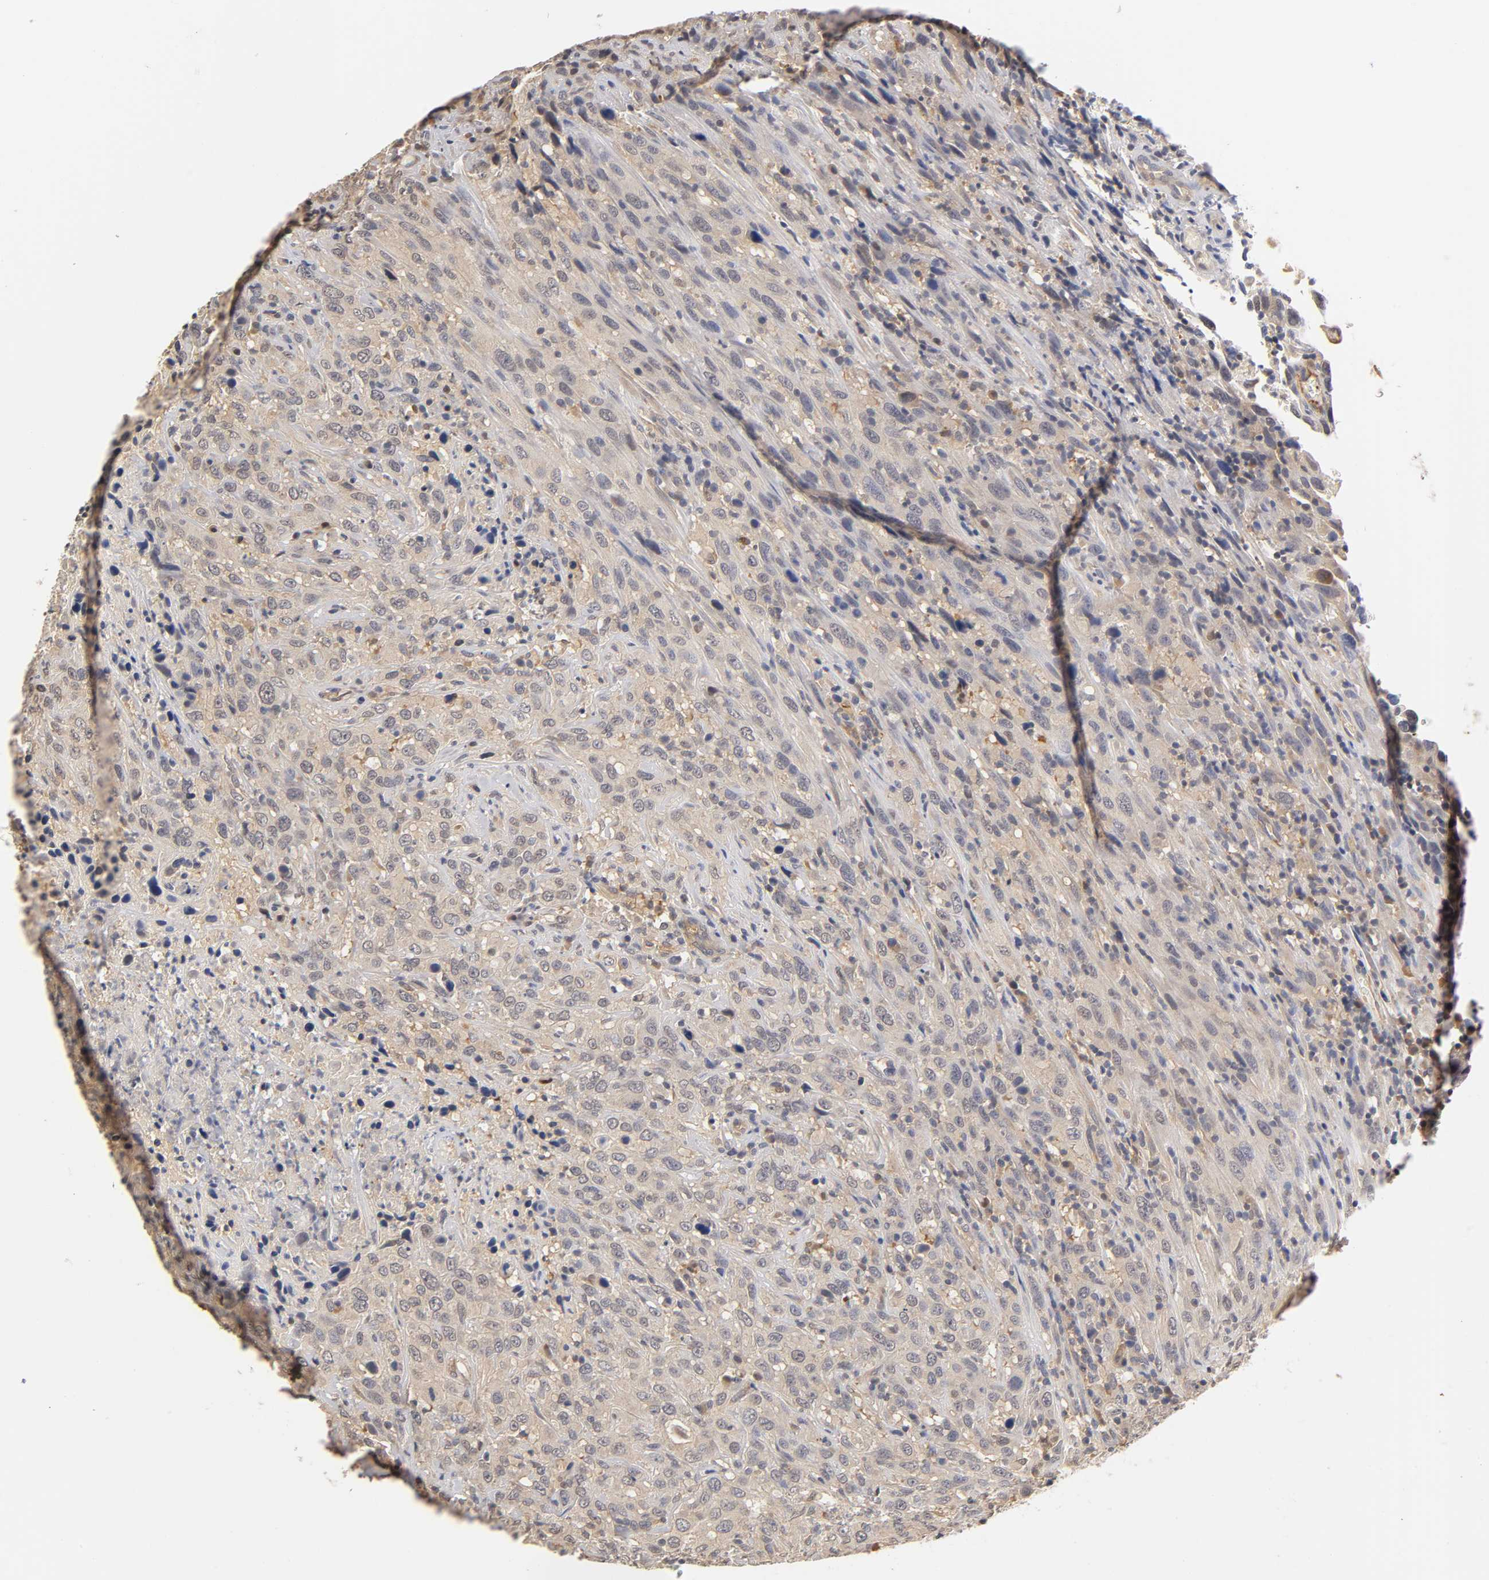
{"staining": {"intensity": "weak", "quantity": ">75%", "location": "cytoplasmic/membranous"}, "tissue": "urothelial cancer", "cell_type": "Tumor cells", "image_type": "cancer", "snomed": [{"axis": "morphology", "description": "Urothelial carcinoma, High grade"}, {"axis": "topography", "description": "Urinary bladder"}], "caption": "Urothelial carcinoma (high-grade) stained with DAB immunohistochemistry (IHC) demonstrates low levels of weak cytoplasmic/membranous staining in about >75% of tumor cells. (Brightfield microscopy of DAB IHC at high magnification).", "gene": "PDE5A", "patient": {"sex": "male", "age": 61}}